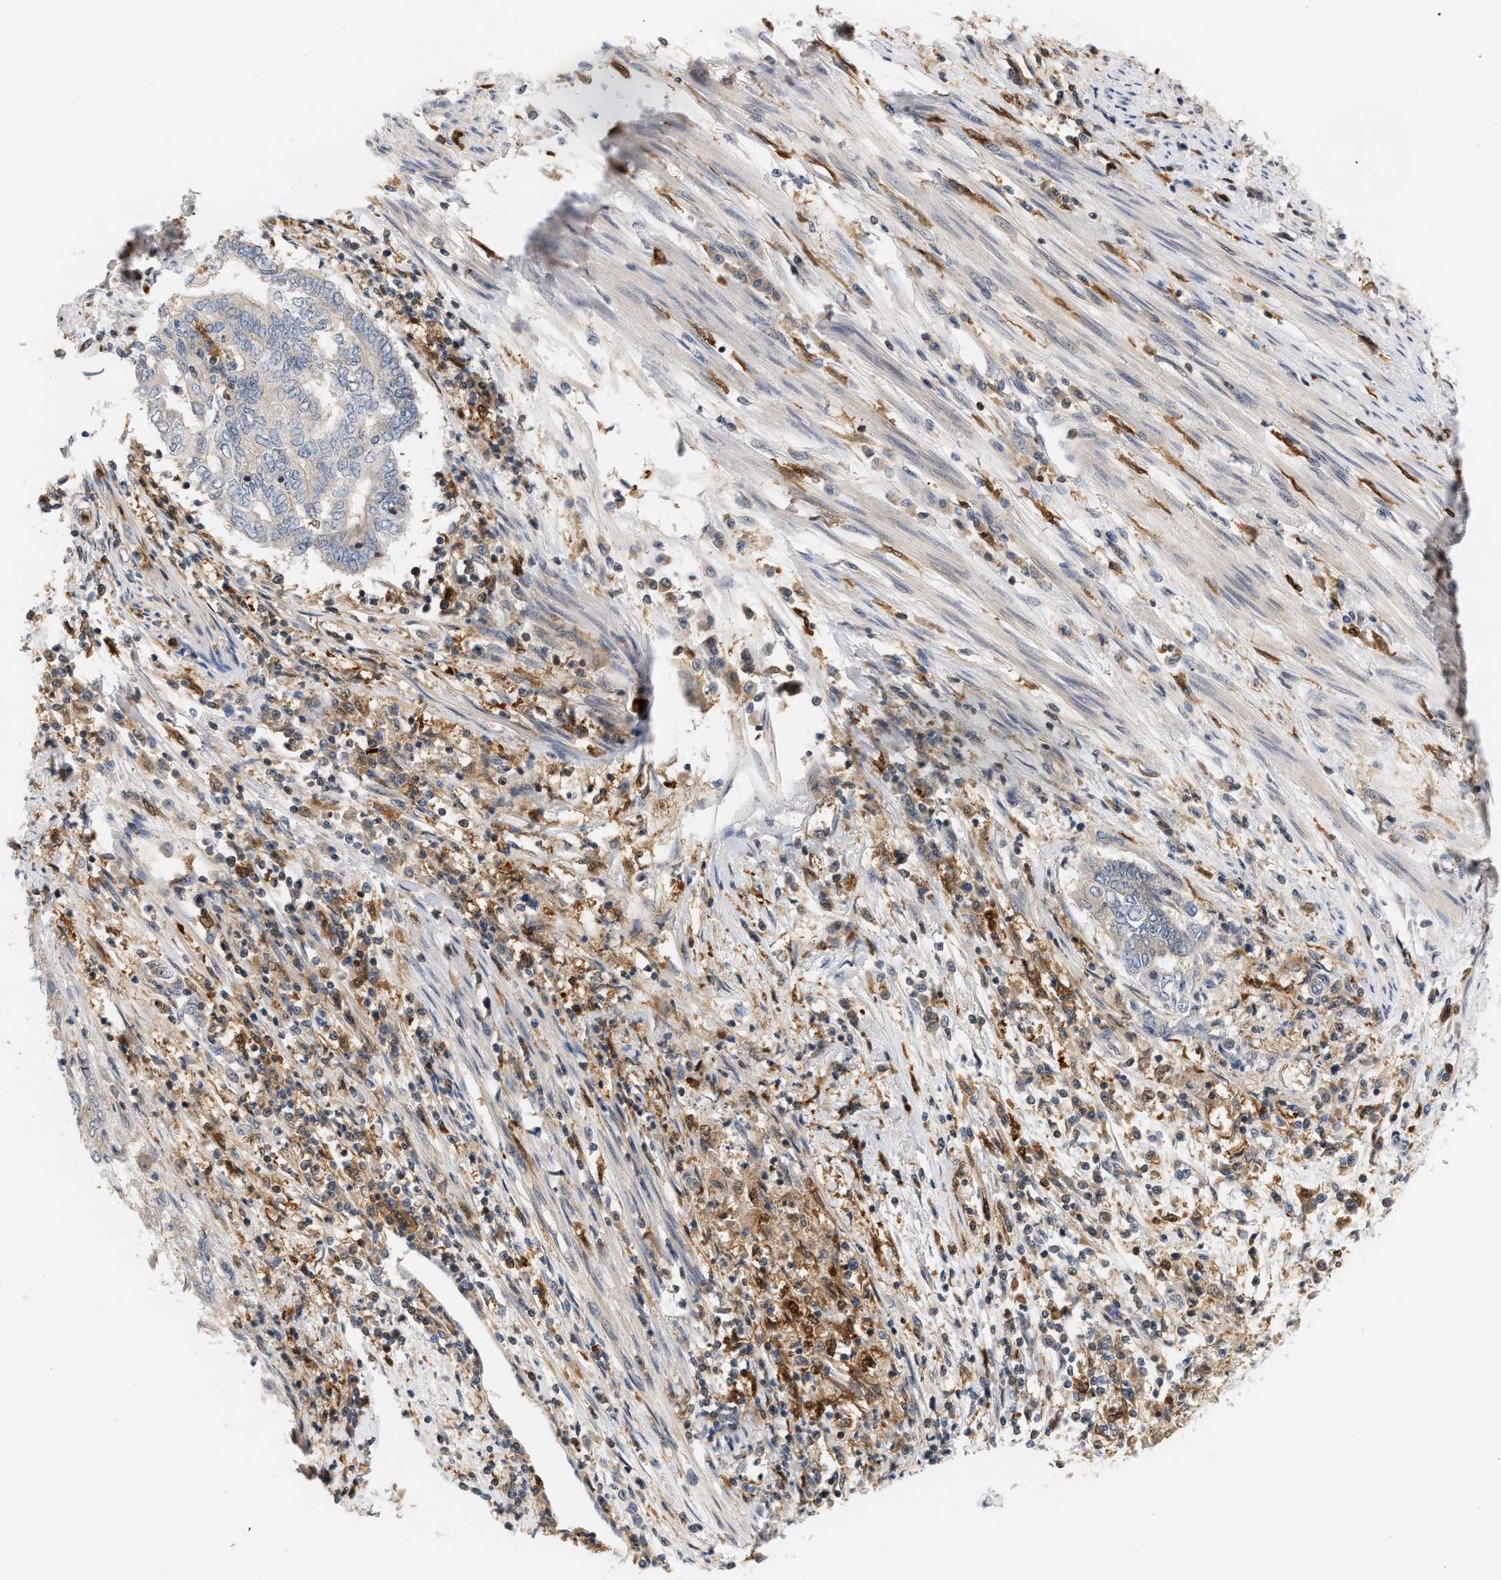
{"staining": {"intensity": "negative", "quantity": "none", "location": "none"}, "tissue": "endometrial cancer", "cell_type": "Tumor cells", "image_type": "cancer", "snomed": [{"axis": "morphology", "description": "Adenocarcinoma, NOS"}, {"axis": "topography", "description": "Uterus"}, {"axis": "topography", "description": "Endometrium"}], "caption": "Immunohistochemistry (IHC) micrograph of adenocarcinoma (endometrial) stained for a protein (brown), which shows no positivity in tumor cells.", "gene": "PYCARD", "patient": {"sex": "female", "age": 70}}